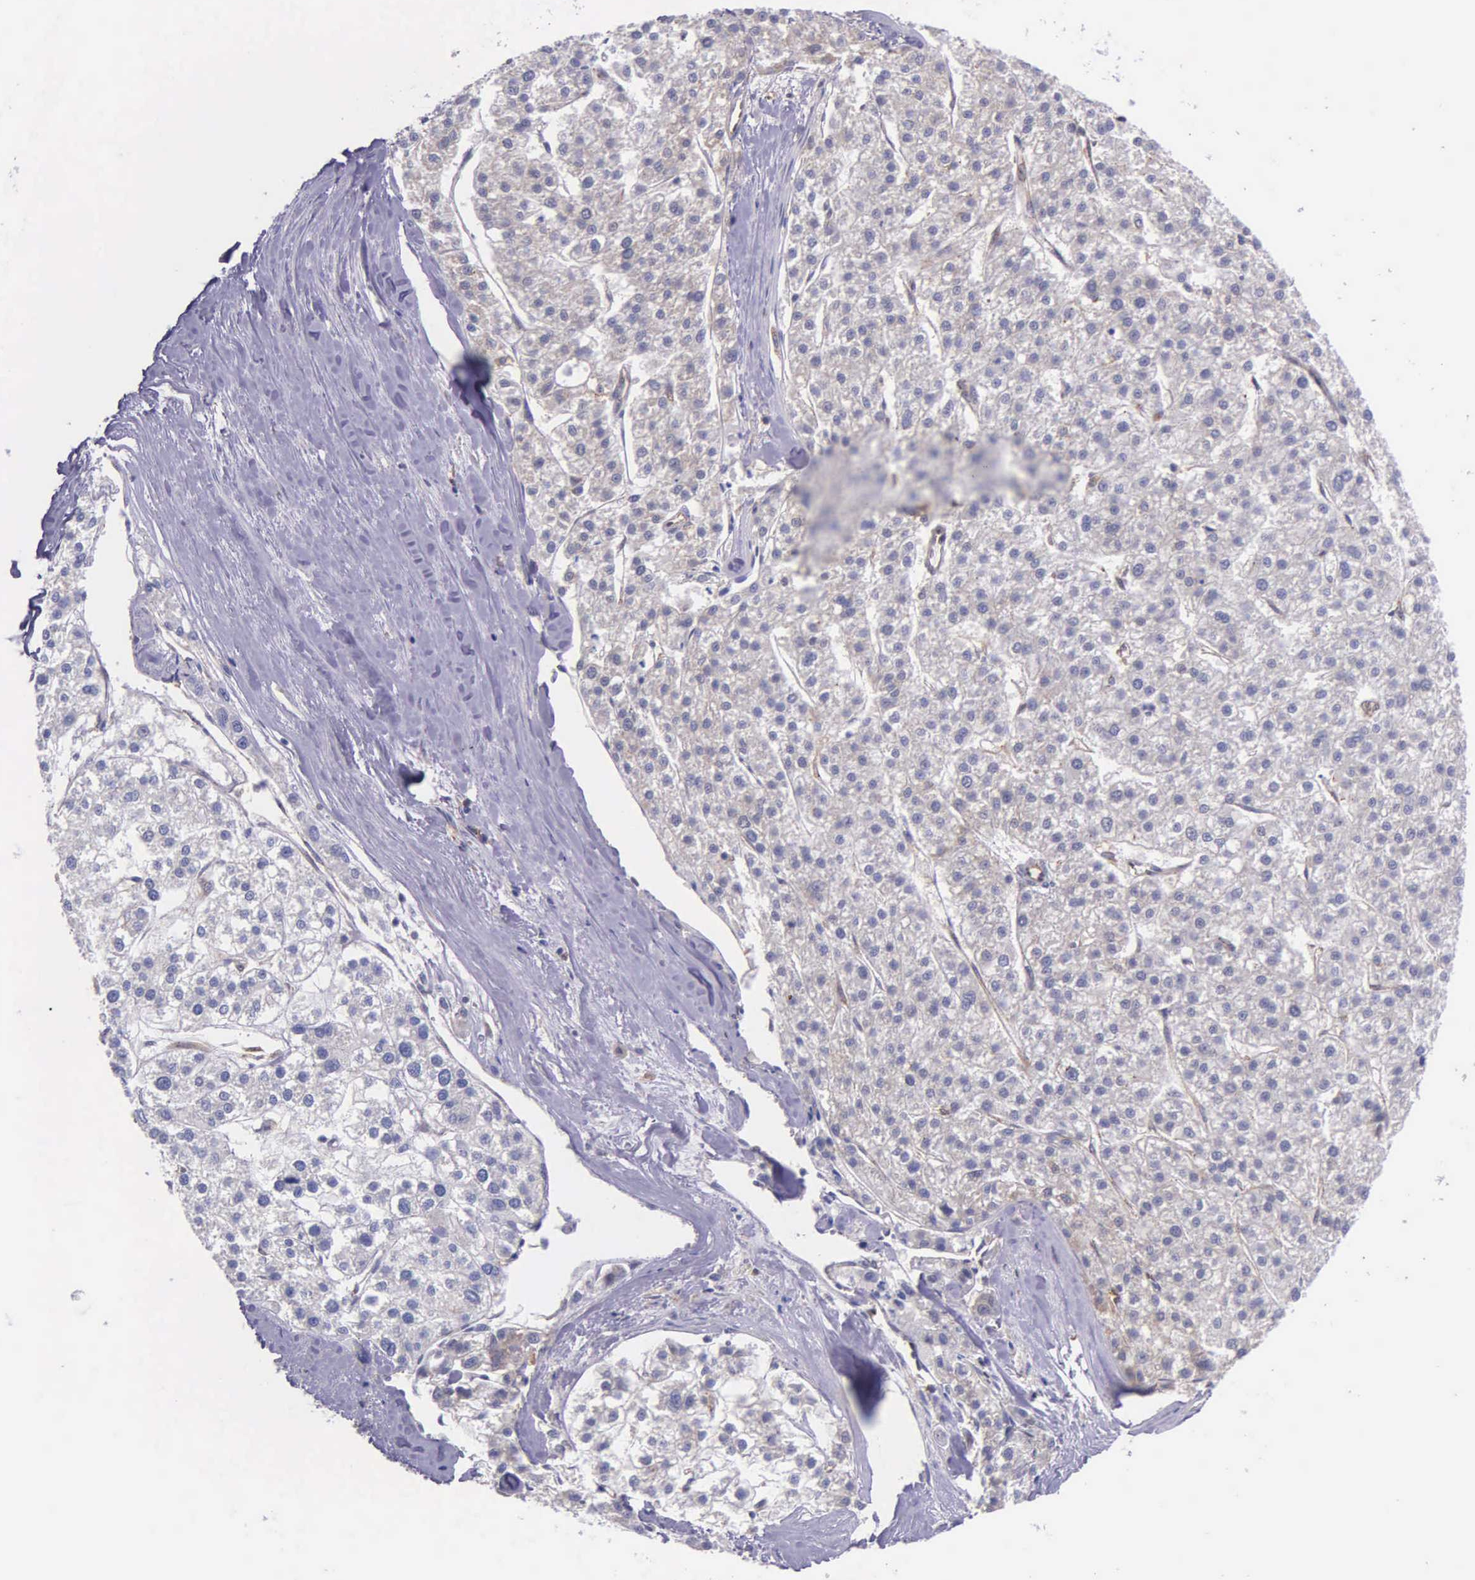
{"staining": {"intensity": "negative", "quantity": "none", "location": "none"}, "tissue": "liver cancer", "cell_type": "Tumor cells", "image_type": "cancer", "snomed": [{"axis": "morphology", "description": "Carcinoma, Hepatocellular, NOS"}, {"axis": "topography", "description": "Liver"}], "caption": "Liver cancer (hepatocellular carcinoma) stained for a protein using immunohistochemistry reveals no positivity tumor cells.", "gene": "GMPR2", "patient": {"sex": "female", "age": 85}}